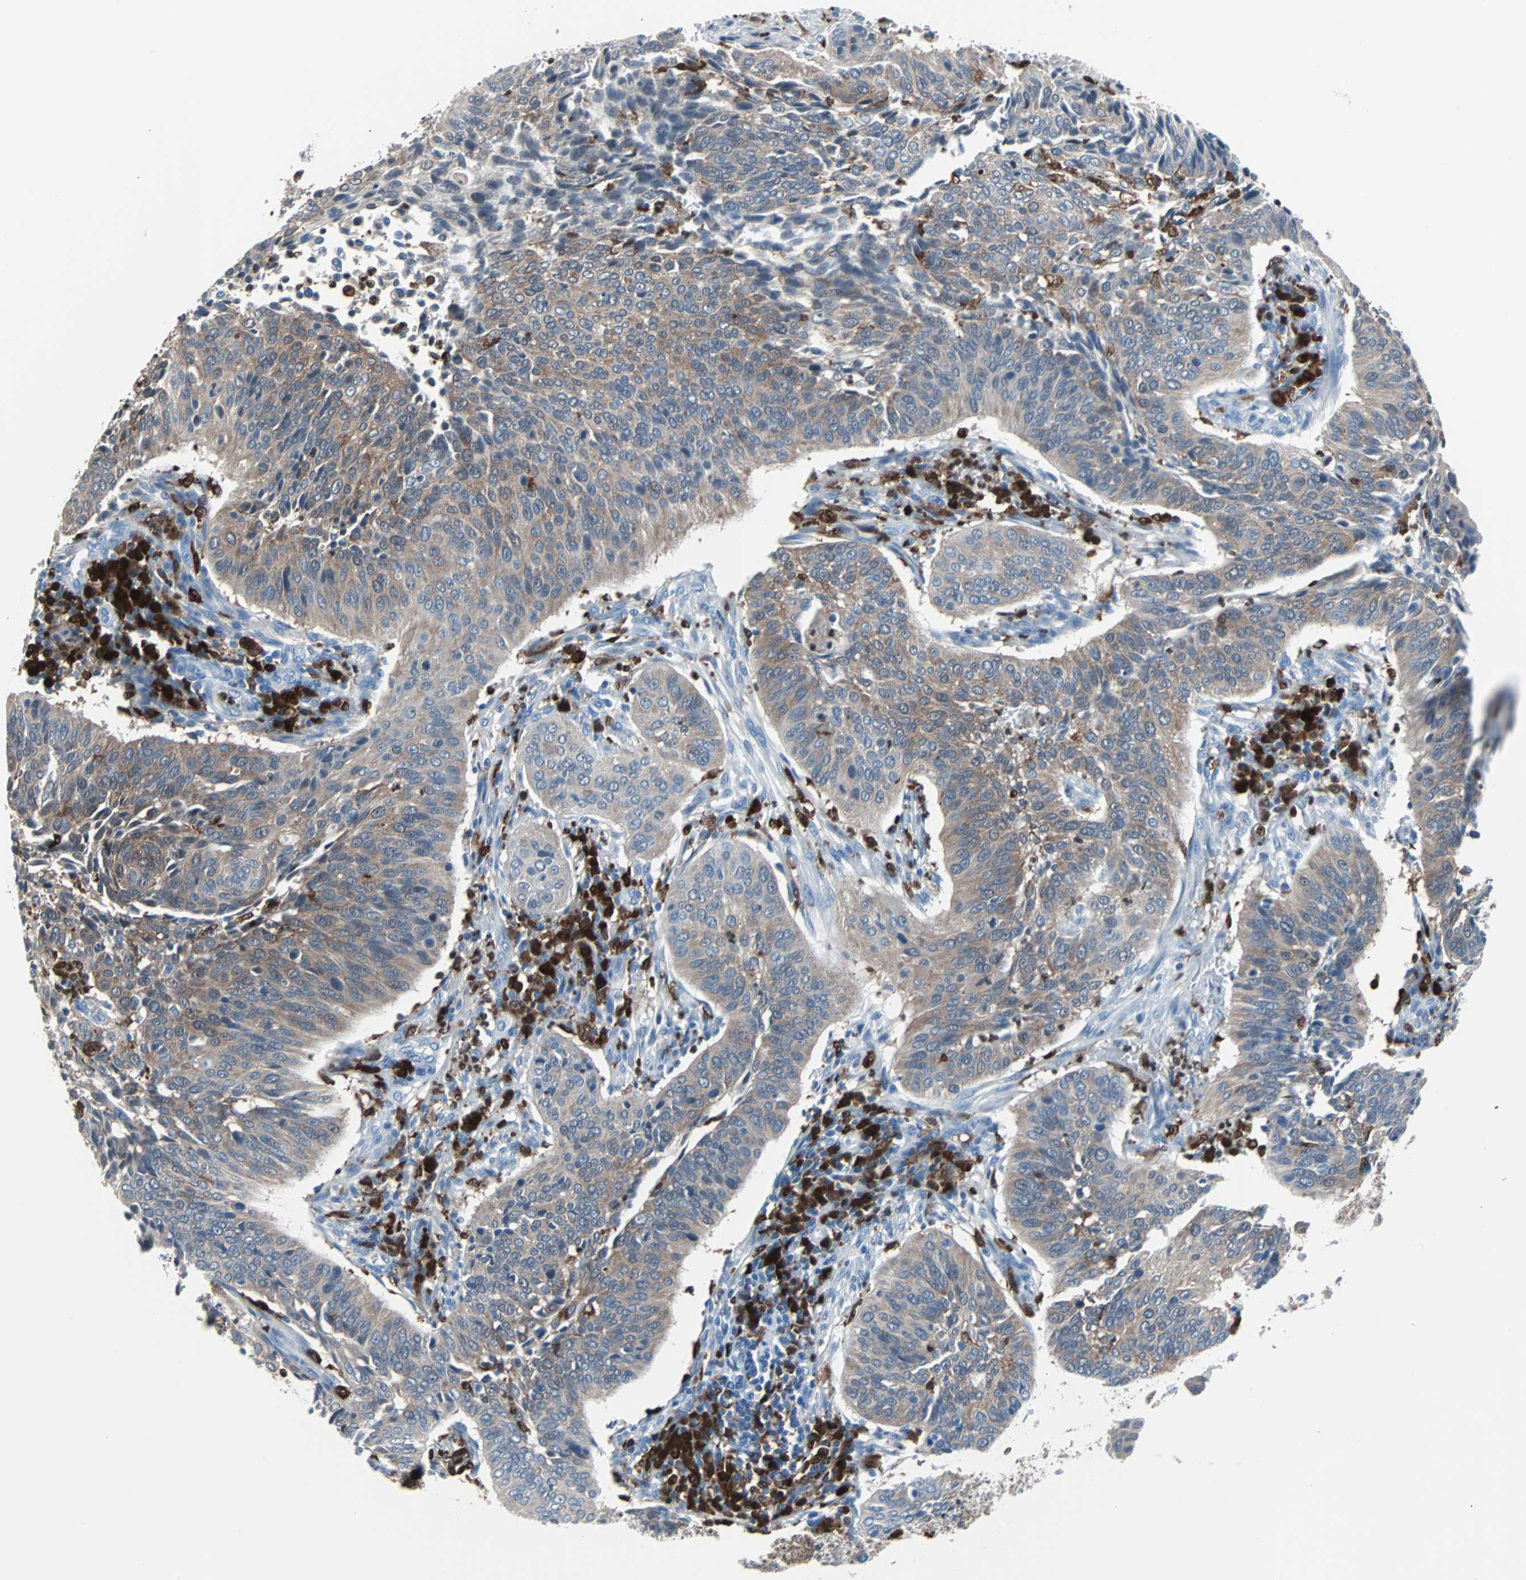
{"staining": {"intensity": "moderate", "quantity": "25%-75%", "location": "cytoplasmic/membranous"}, "tissue": "cervical cancer", "cell_type": "Tumor cells", "image_type": "cancer", "snomed": [{"axis": "morphology", "description": "Squamous cell carcinoma, NOS"}, {"axis": "topography", "description": "Cervix"}], "caption": "Brown immunohistochemical staining in squamous cell carcinoma (cervical) shows moderate cytoplasmic/membranous expression in approximately 25%-75% of tumor cells. (DAB IHC, brown staining for protein, blue staining for nuclei).", "gene": "SYK", "patient": {"sex": "female", "age": 39}}